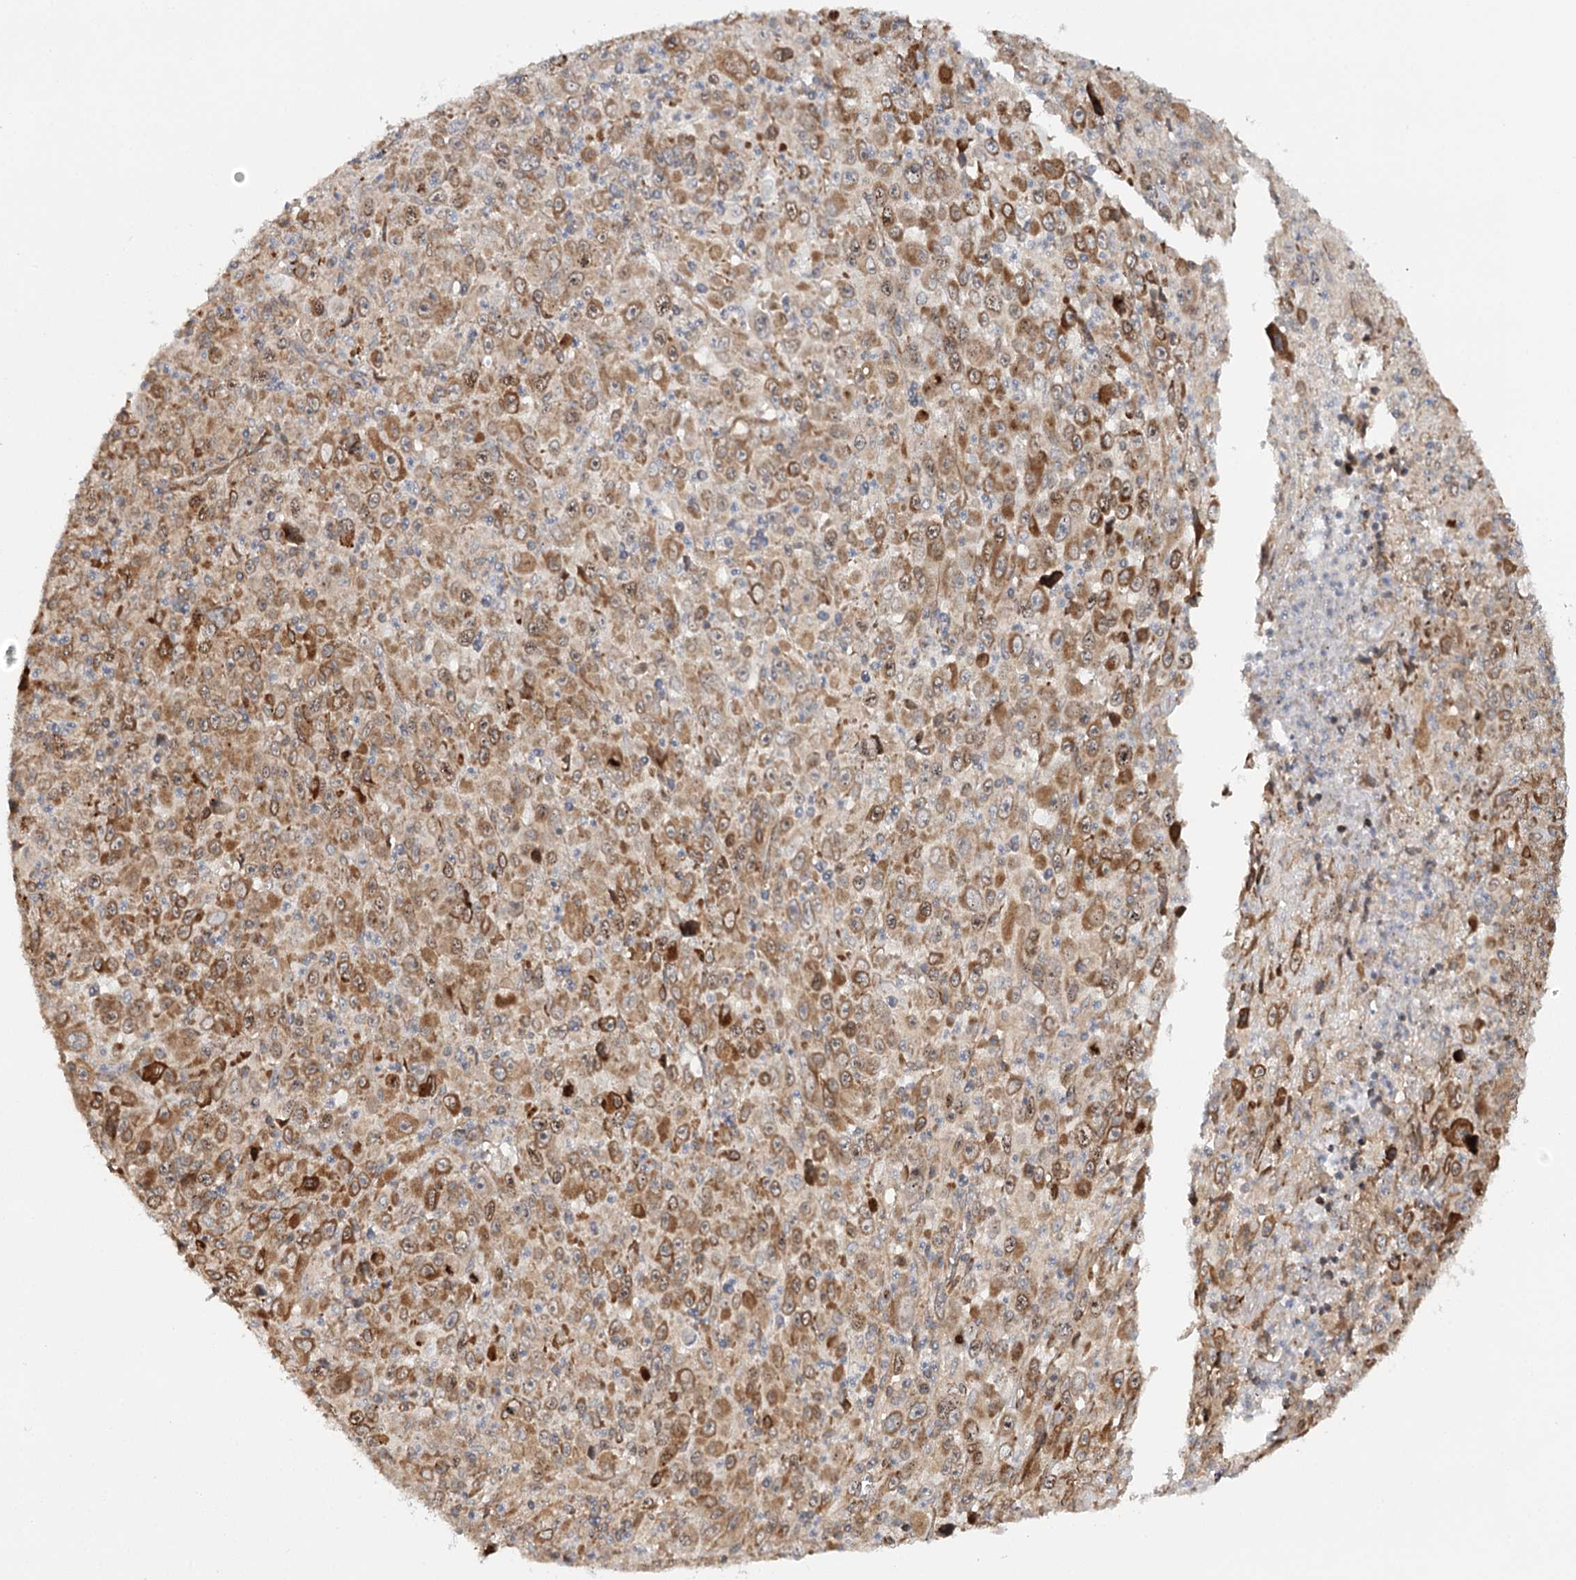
{"staining": {"intensity": "moderate", "quantity": ">75%", "location": "cytoplasmic/membranous,nuclear"}, "tissue": "melanoma", "cell_type": "Tumor cells", "image_type": "cancer", "snomed": [{"axis": "morphology", "description": "Malignant melanoma, Metastatic site"}, {"axis": "topography", "description": "Skin"}], "caption": "Human malignant melanoma (metastatic site) stained for a protein (brown) exhibits moderate cytoplasmic/membranous and nuclear positive staining in approximately >75% of tumor cells.", "gene": "MKNK1", "patient": {"sex": "female", "age": 56}}